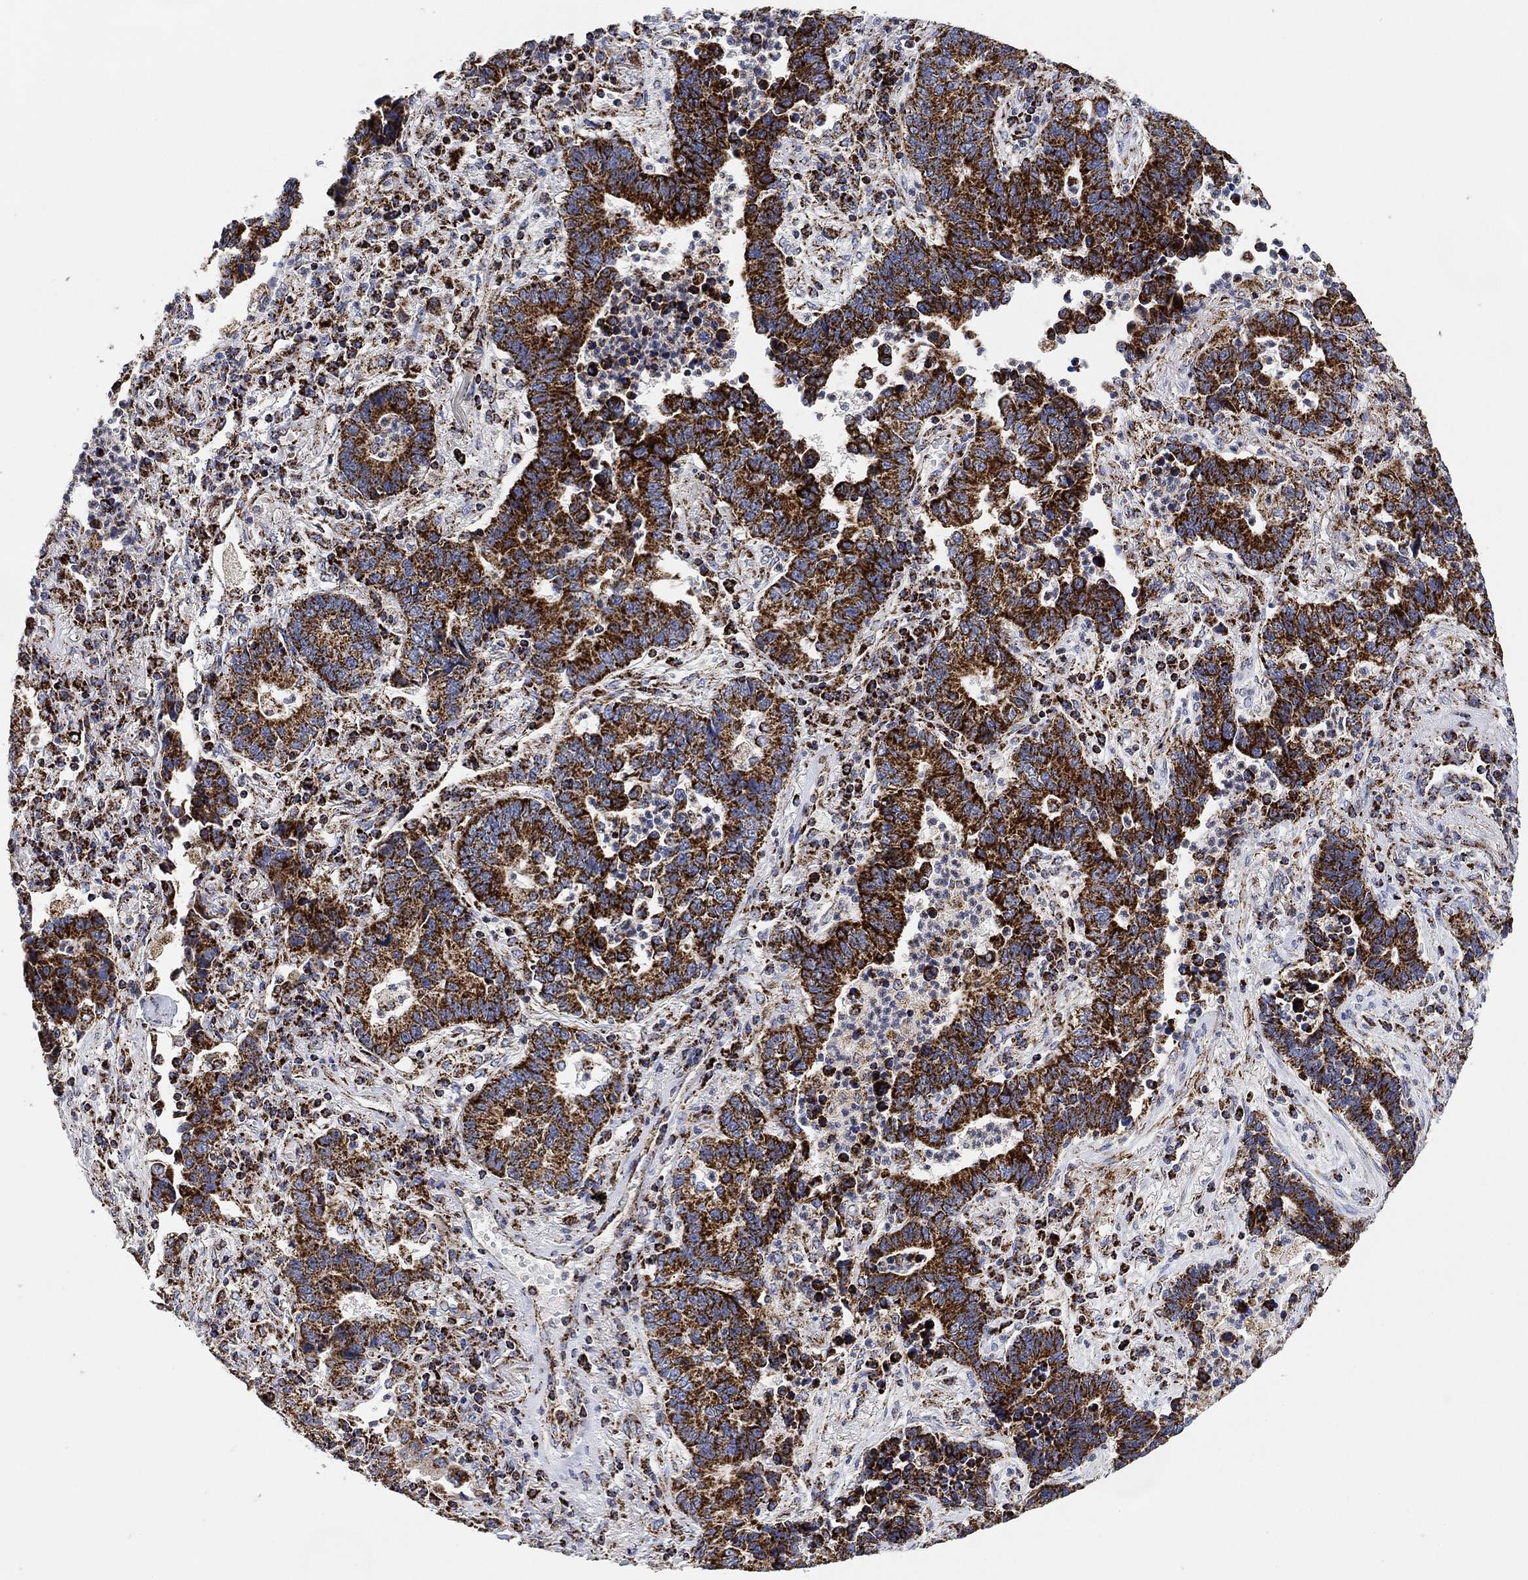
{"staining": {"intensity": "strong", "quantity": ">75%", "location": "cytoplasmic/membranous"}, "tissue": "lung cancer", "cell_type": "Tumor cells", "image_type": "cancer", "snomed": [{"axis": "morphology", "description": "Adenocarcinoma, NOS"}, {"axis": "topography", "description": "Lung"}], "caption": "This image displays immunohistochemistry (IHC) staining of lung cancer (adenocarcinoma), with high strong cytoplasmic/membranous staining in approximately >75% of tumor cells.", "gene": "NDUFS3", "patient": {"sex": "female", "age": 57}}